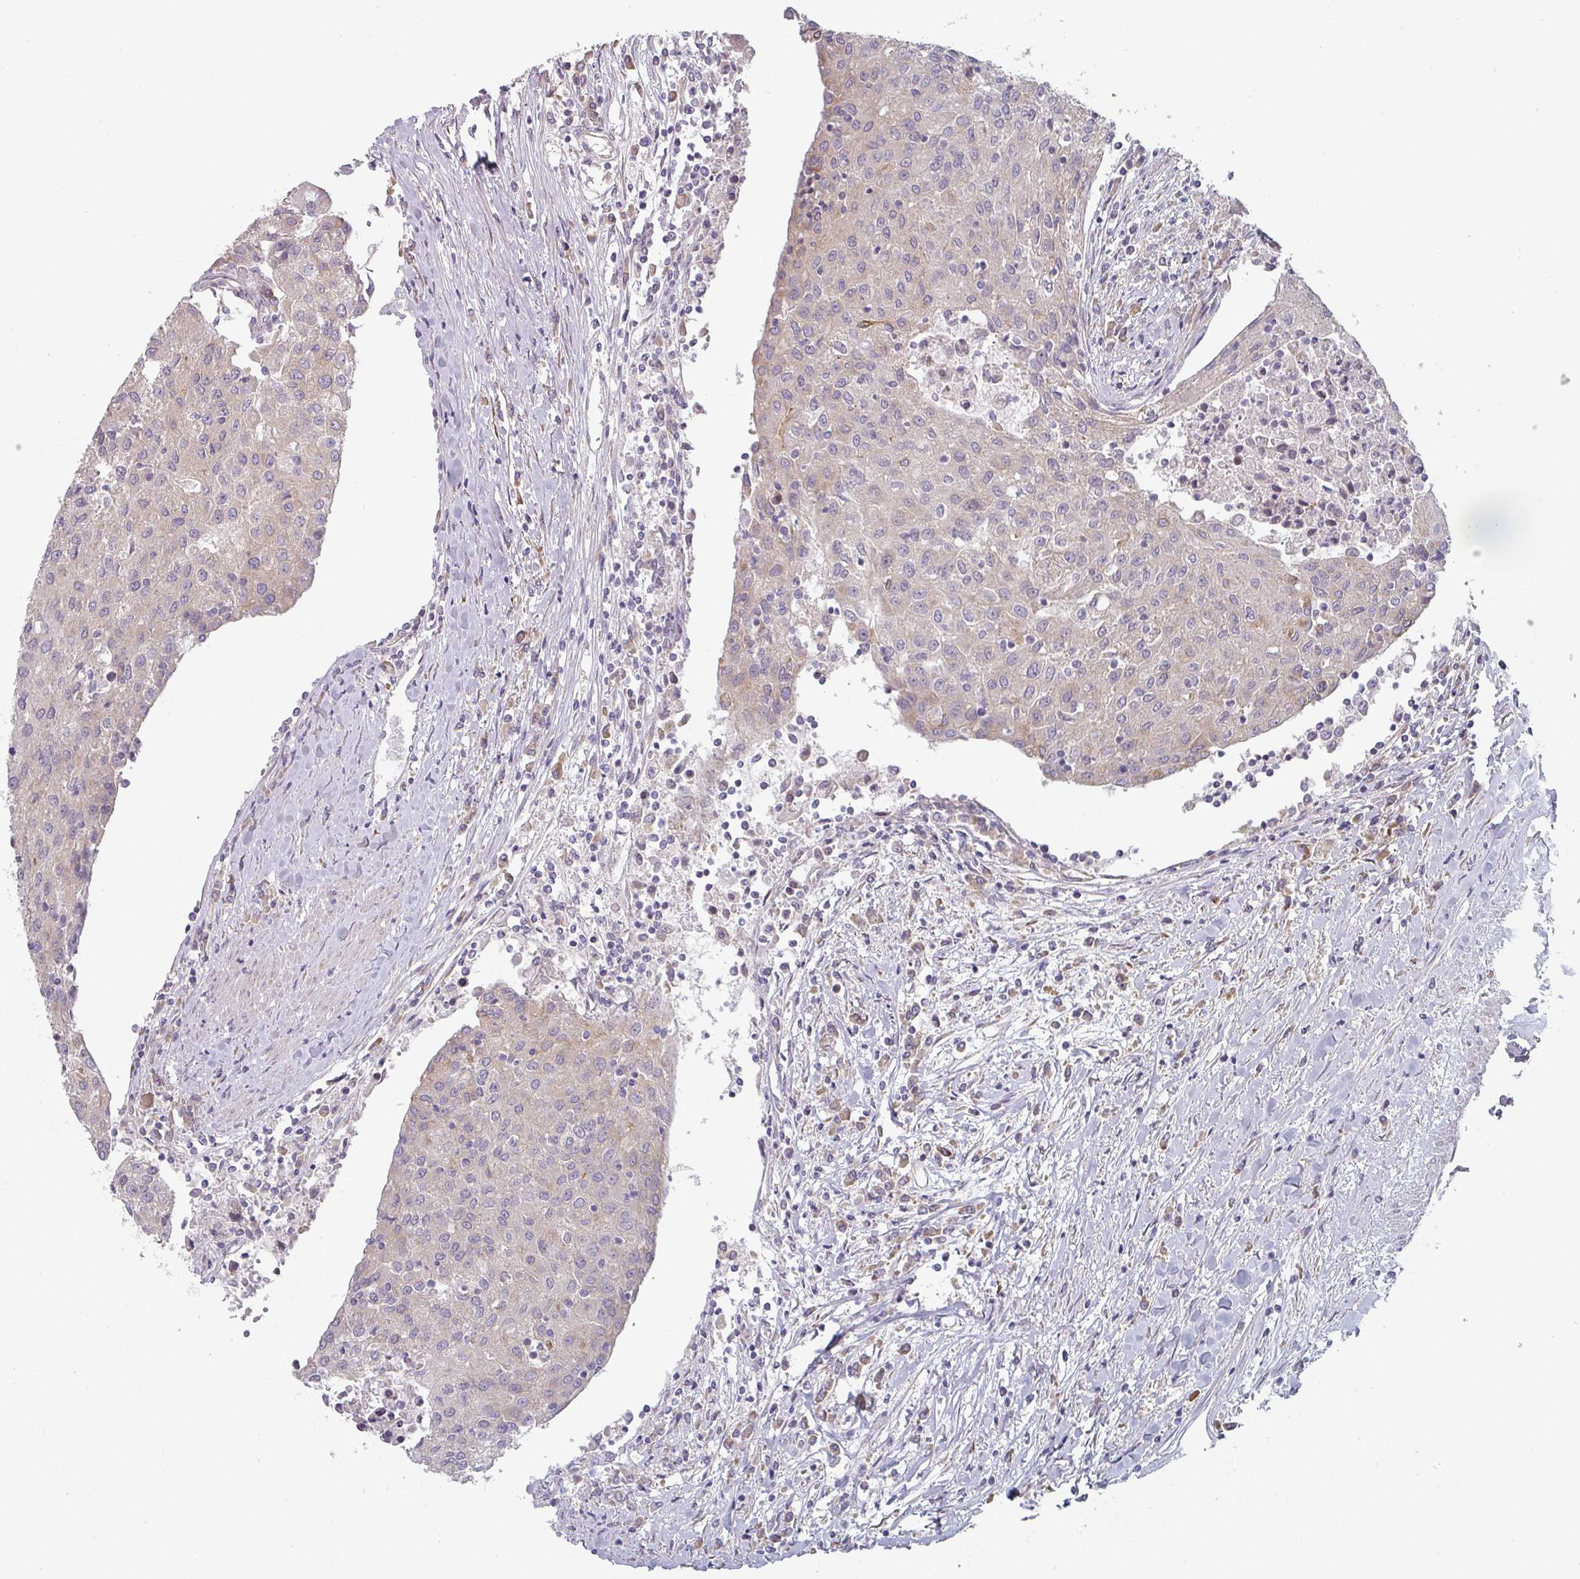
{"staining": {"intensity": "negative", "quantity": "none", "location": "none"}, "tissue": "urothelial cancer", "cell_type": "Tumor cells", "image_type": "cancer", "snomed": [{"axis": "morphology", "description": "Urothelial carcinoma, High grade"}, {"axis": "topography", "description": "Urinary bladder"}], "caption": "Tumor cells show no significant protein staining in urothelial cancer.", "gene": "TAPT1", "patient": {"sex": "female", "age": 85}}